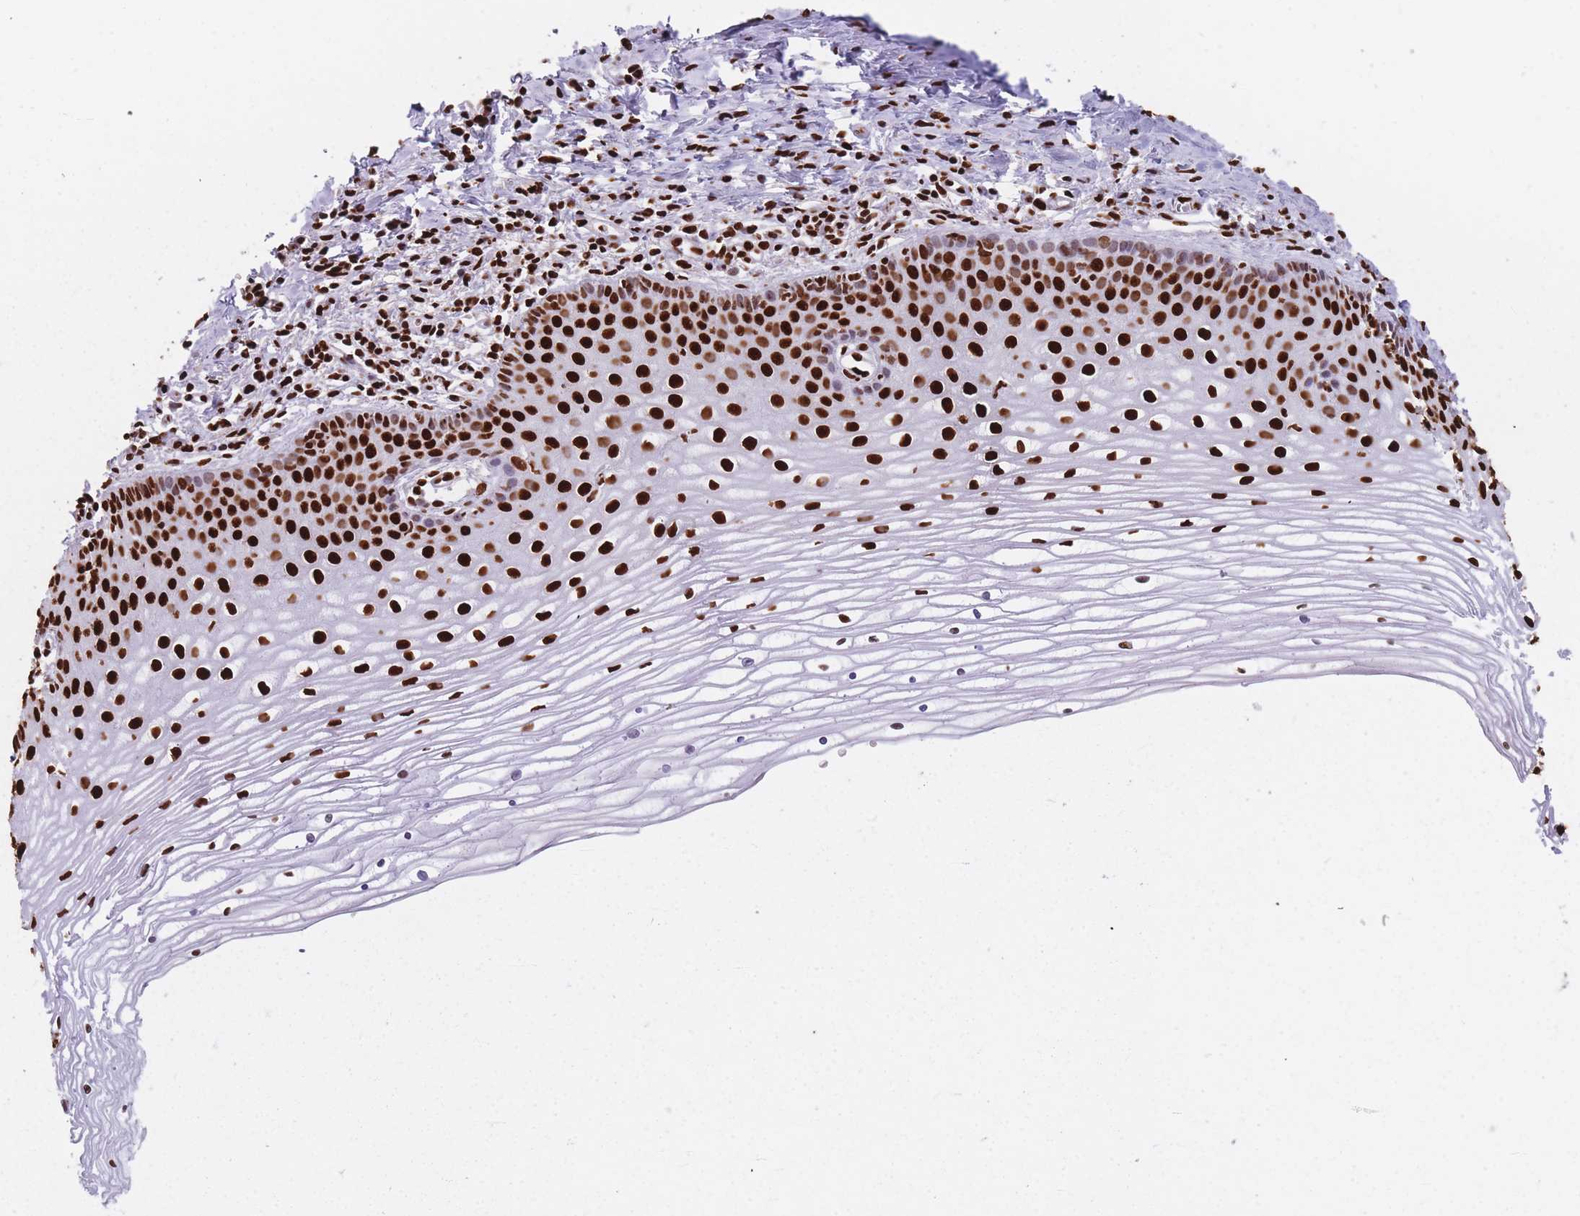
{"staining": {"intensity": "strong", "quantity": ">75%", "location": "nuclear"}, "tissue": "cervix", "cell_type": "Glandular cells", "image_type": "normal", "snomed": [{"axis": "morphology", "description": "Normal tissue, NOS"}, {"axis": "topography", "description": "Cervix"}], "caption": "Glandular cells reveal high levels of strong nuclear staining in about >75% of cells in benign human cervix.", "gene": "HNRNPUL1", "patient": {"sex": "female", "age": 47}}